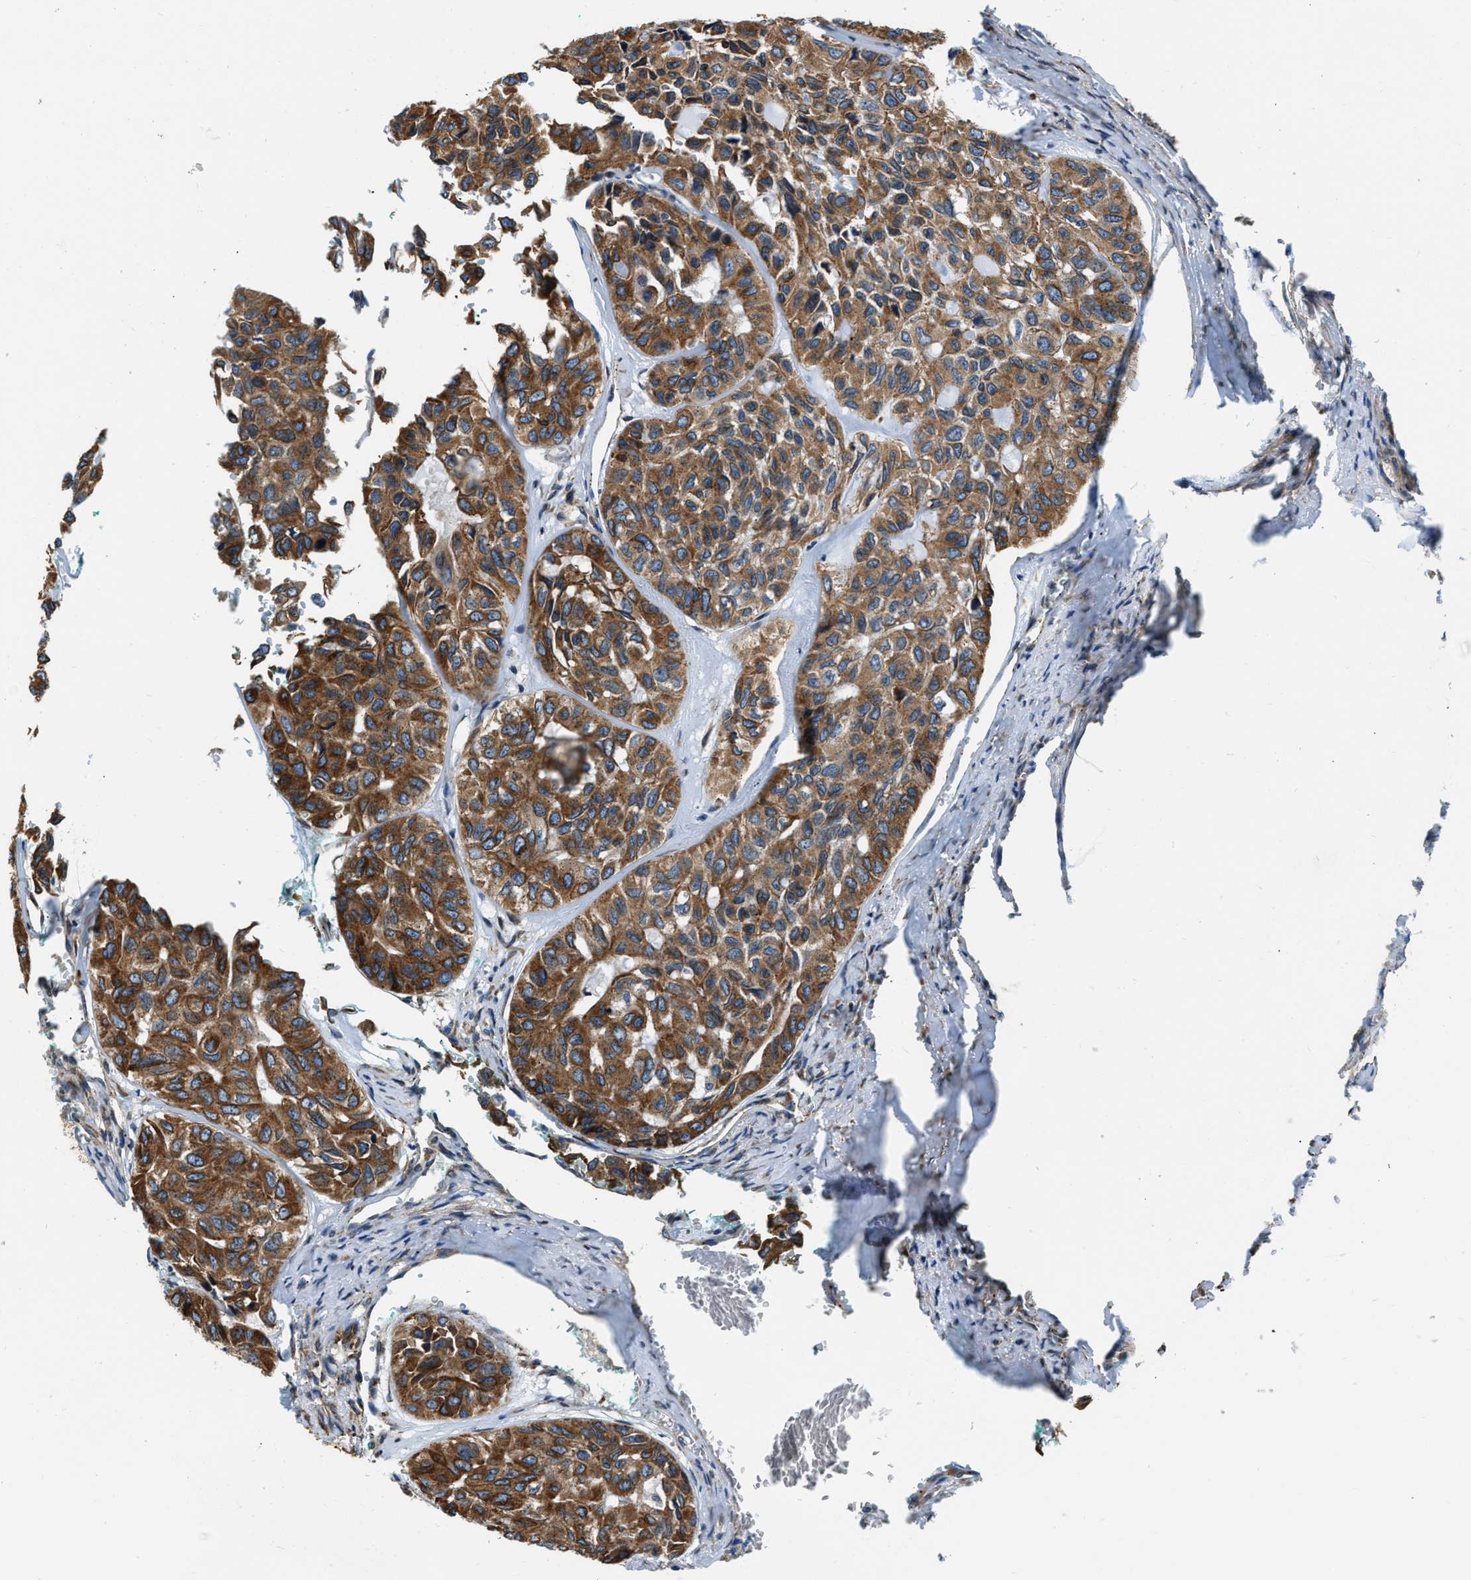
{"staining": {"intensity": "strong", "quantity": ">75%", "location": "cytoplasmic/membranous"}, "tissue": "head and neck cancer", "cell_type": "Tumor cells", "image_type": "cancer", "snomed": [{"axis": "morphology", "description": "Adenocarcinoma, NOS"}, {"axis": "topography", "description": "Salivary gland, NOS"}, {"axis": "topography", "description": "Head-Neck"}], "caption": "Immunohistochemical staining of human head and neck cancer demonstrates high levels of strong cytoplasmic/membranous protein expression in approximately >75% of tumor cells. (Brightfield microscopy of DAB IHC at high magnification).", "gene": "ARL6IP5", "patient": {"sex": "female", "age": 76}}